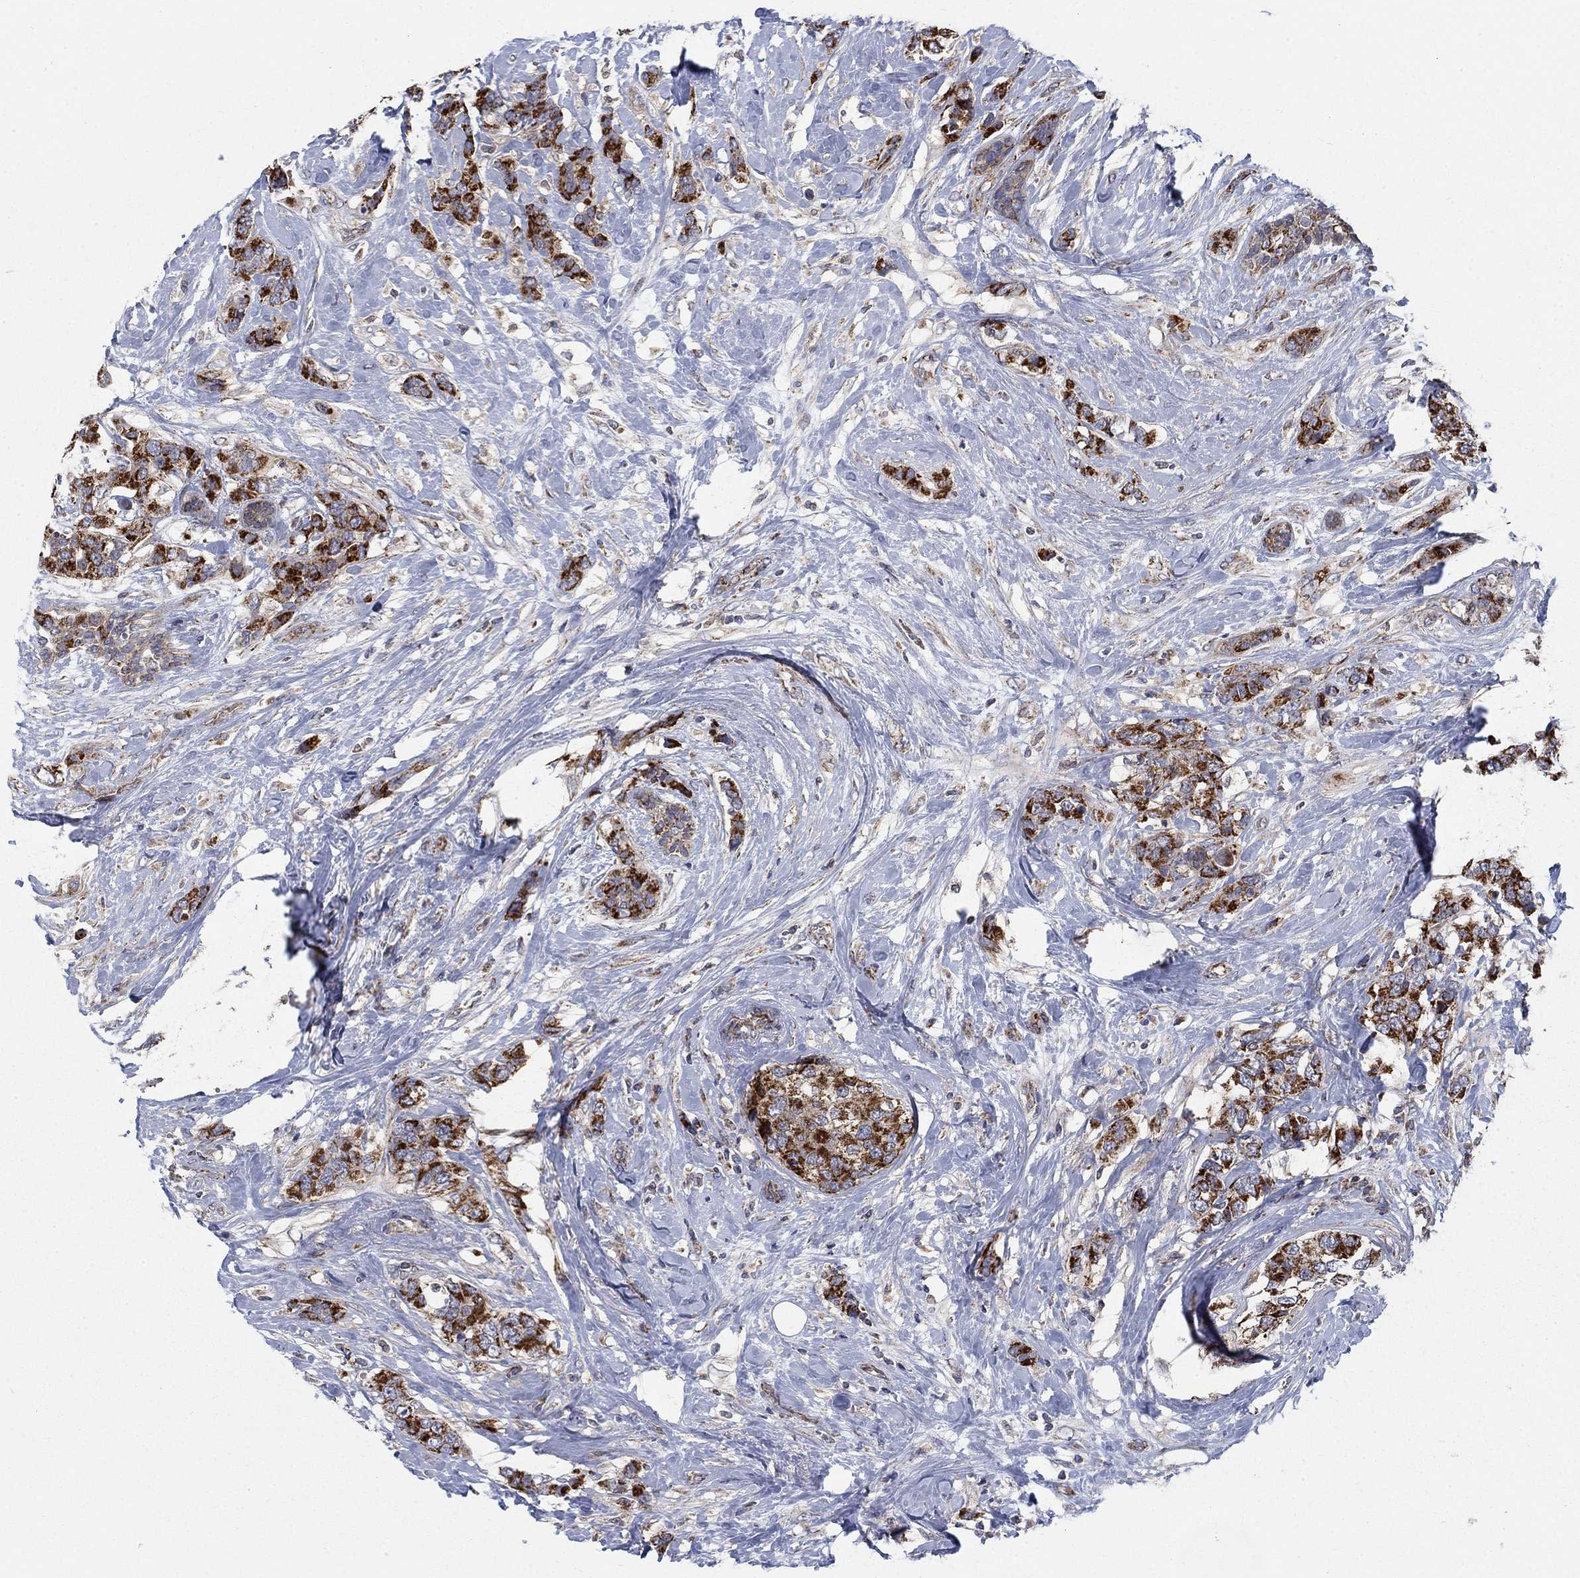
{"staining": {"intensity": "strong", "quantity": ">75%", "location": "cytoplasmic/membranous"}, "tissue": "breast cancer", "cell_type": "Tumor cells", "image_type": "cancer", "snomed": [{"axis": "morphology", "description": "Lobular carcinoma"}, {"axis": "topography", "description": "Breast"}], "caption": "Immunohistochemistry (IHC) image of breast lobular carcinoma stained for a protein (brown), which exhibits high levels of strong cytoplasmic/membranous expression in about >75% of tumor cells.", "gene": "NME7", "patient": {"sex": "female", "age": 59}}